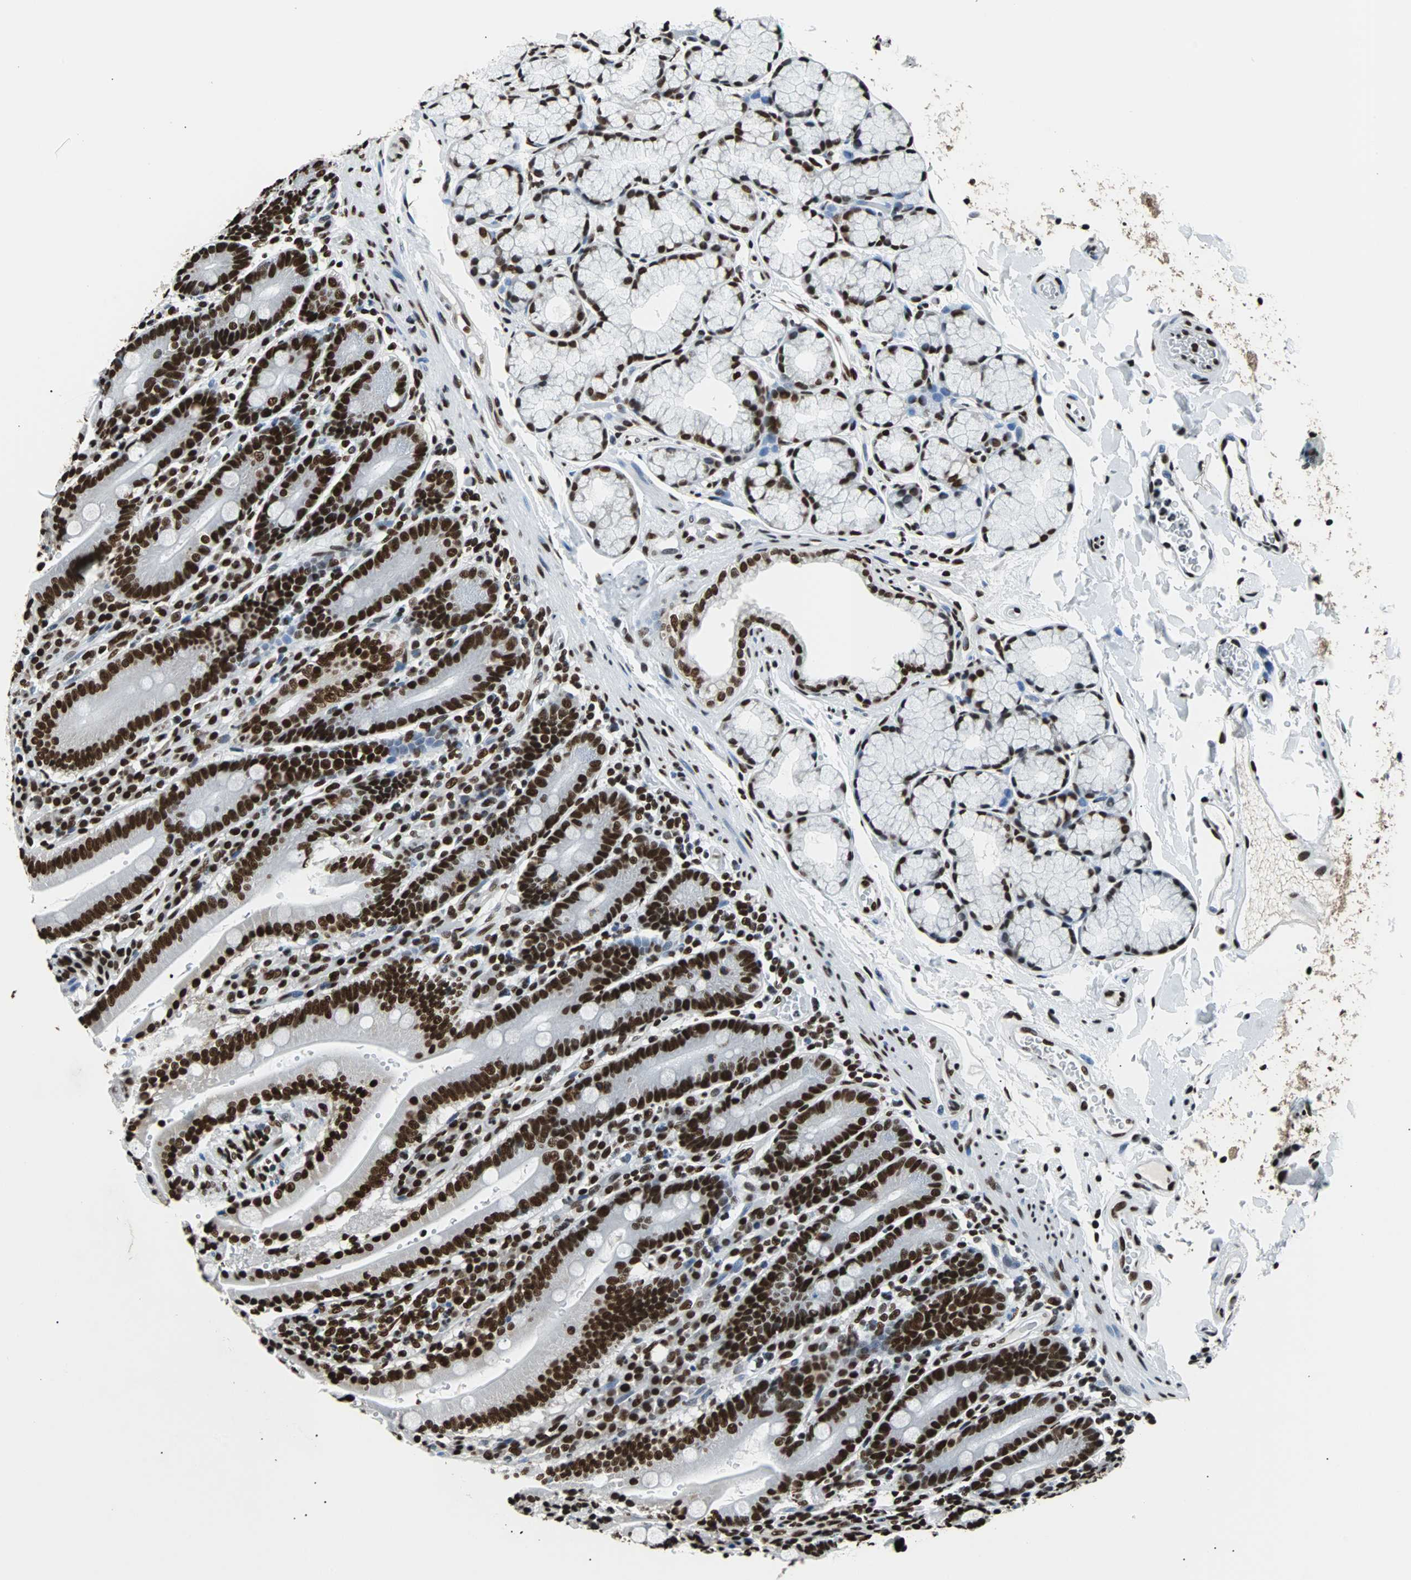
{"staining": {"intensity": "strong", "quantity": ">75%", "location": "nuclear"}, "tissue": "duodenum", "cell_type": "Glandular cells", "image_type": "normal", "snomed": [{"axis": "morphology", "description": "Normal tissue, NOS"}, {"axis": "topography", "description": "Small intestine, NOS"}], "caption": "About >75% of glandular cells in normal duodenum display strong nuclear protein expression as visualized by brown immunohistochemical staining.", "gene": "FUBP1", "patient": {"sex": "female", "age": 71}}